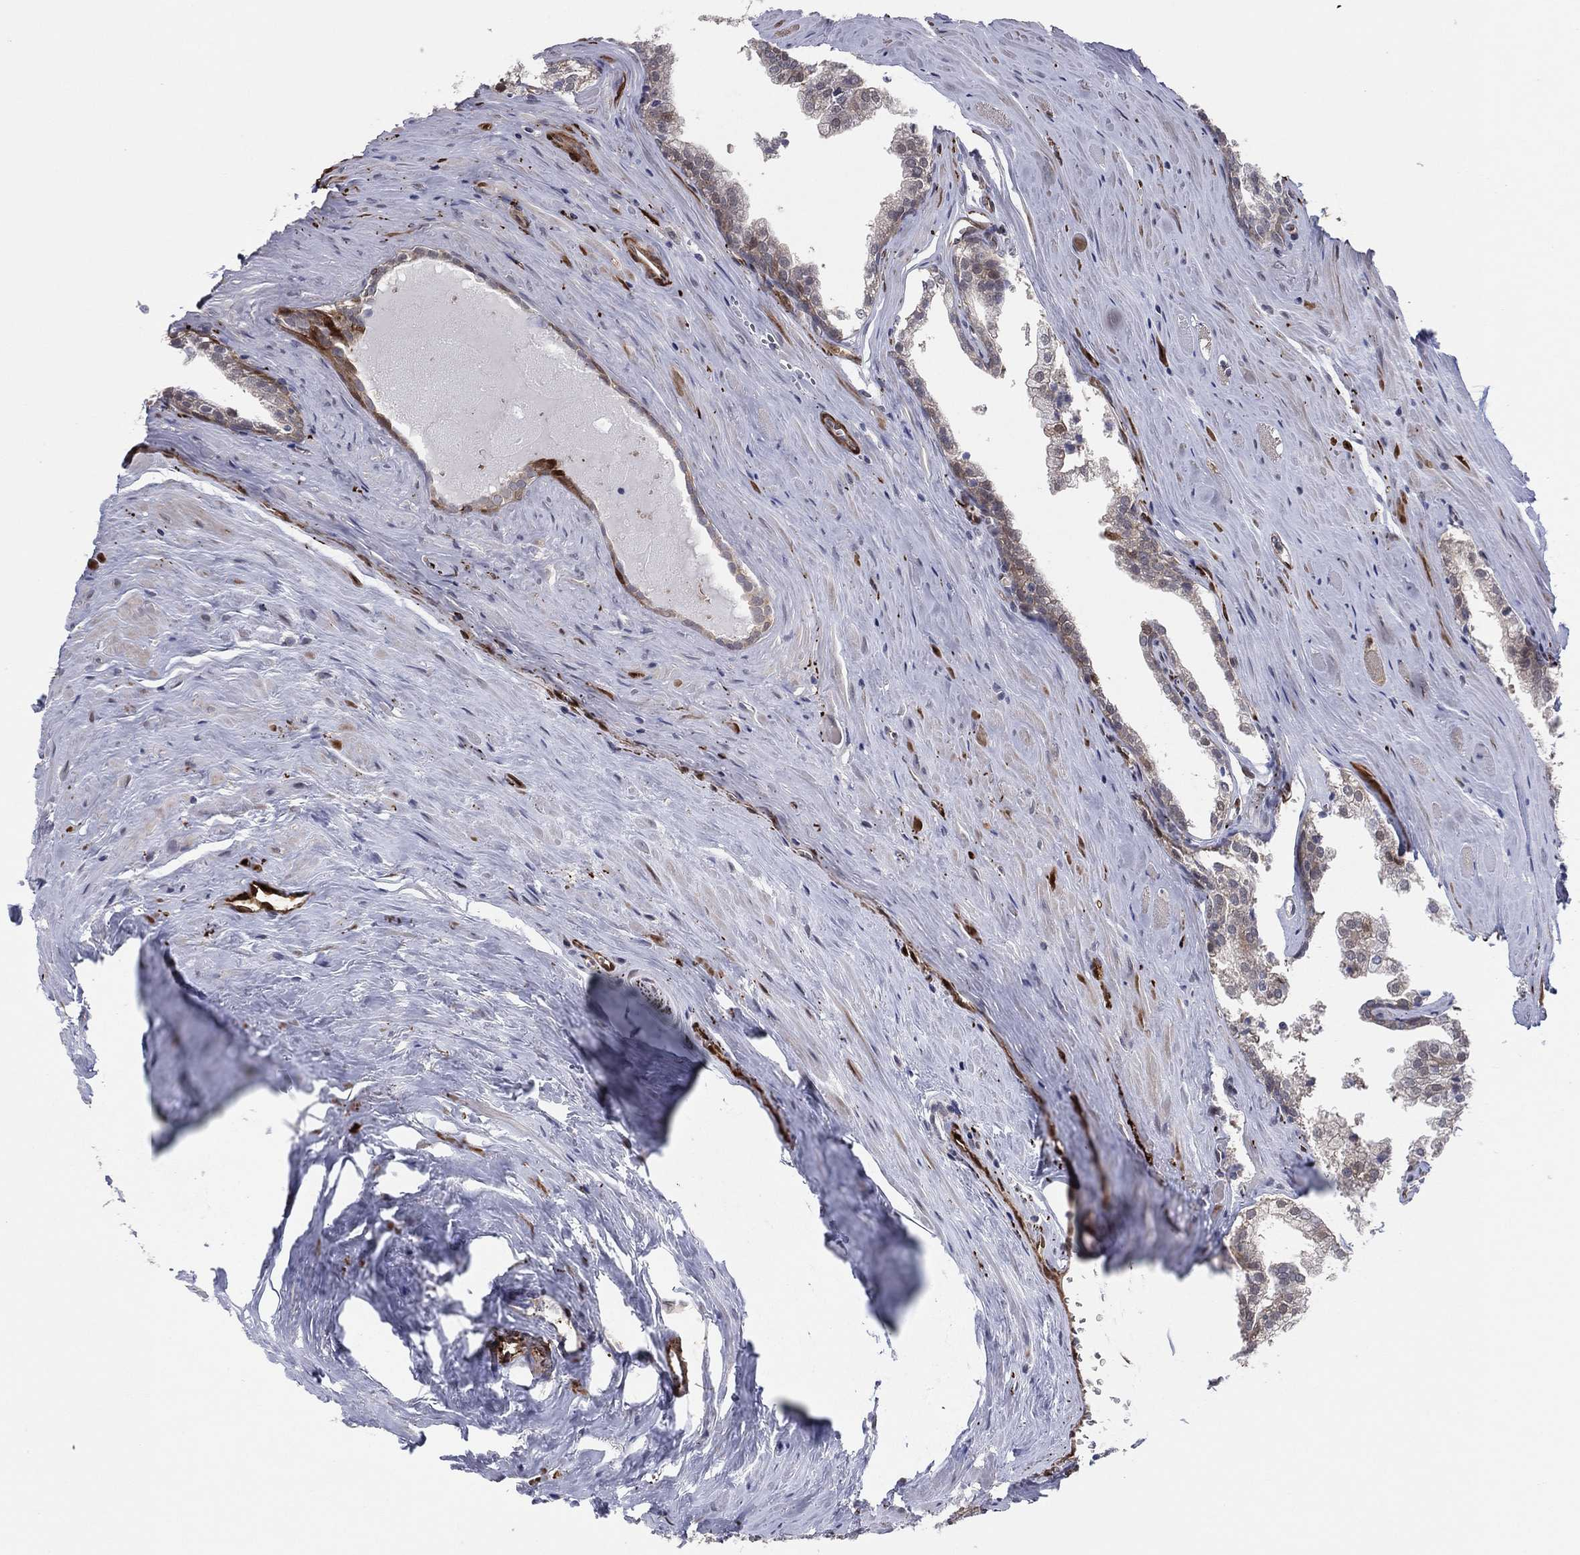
{"staining": {"intensity": "negative", "quantity": "none", "location": "none"}, "tissue": "prostate cancer", "cell_type": "Tumor cells", "image_type": "cancer", "snomed": [{"axis": "morphology", "description": "Adenocarcinoma, NOS"}, {"axis": "topography", "description": "Prostate"}], "caption": "The micrograph displays no significant positivity in tumor cells of prostate adenocarcinoma. (DAB (3,3'-diaminobenzidine) IHC with hematoxylin counter stain).", "gene": "SNCG", "patient": {"sex": "male", "age": 72}}